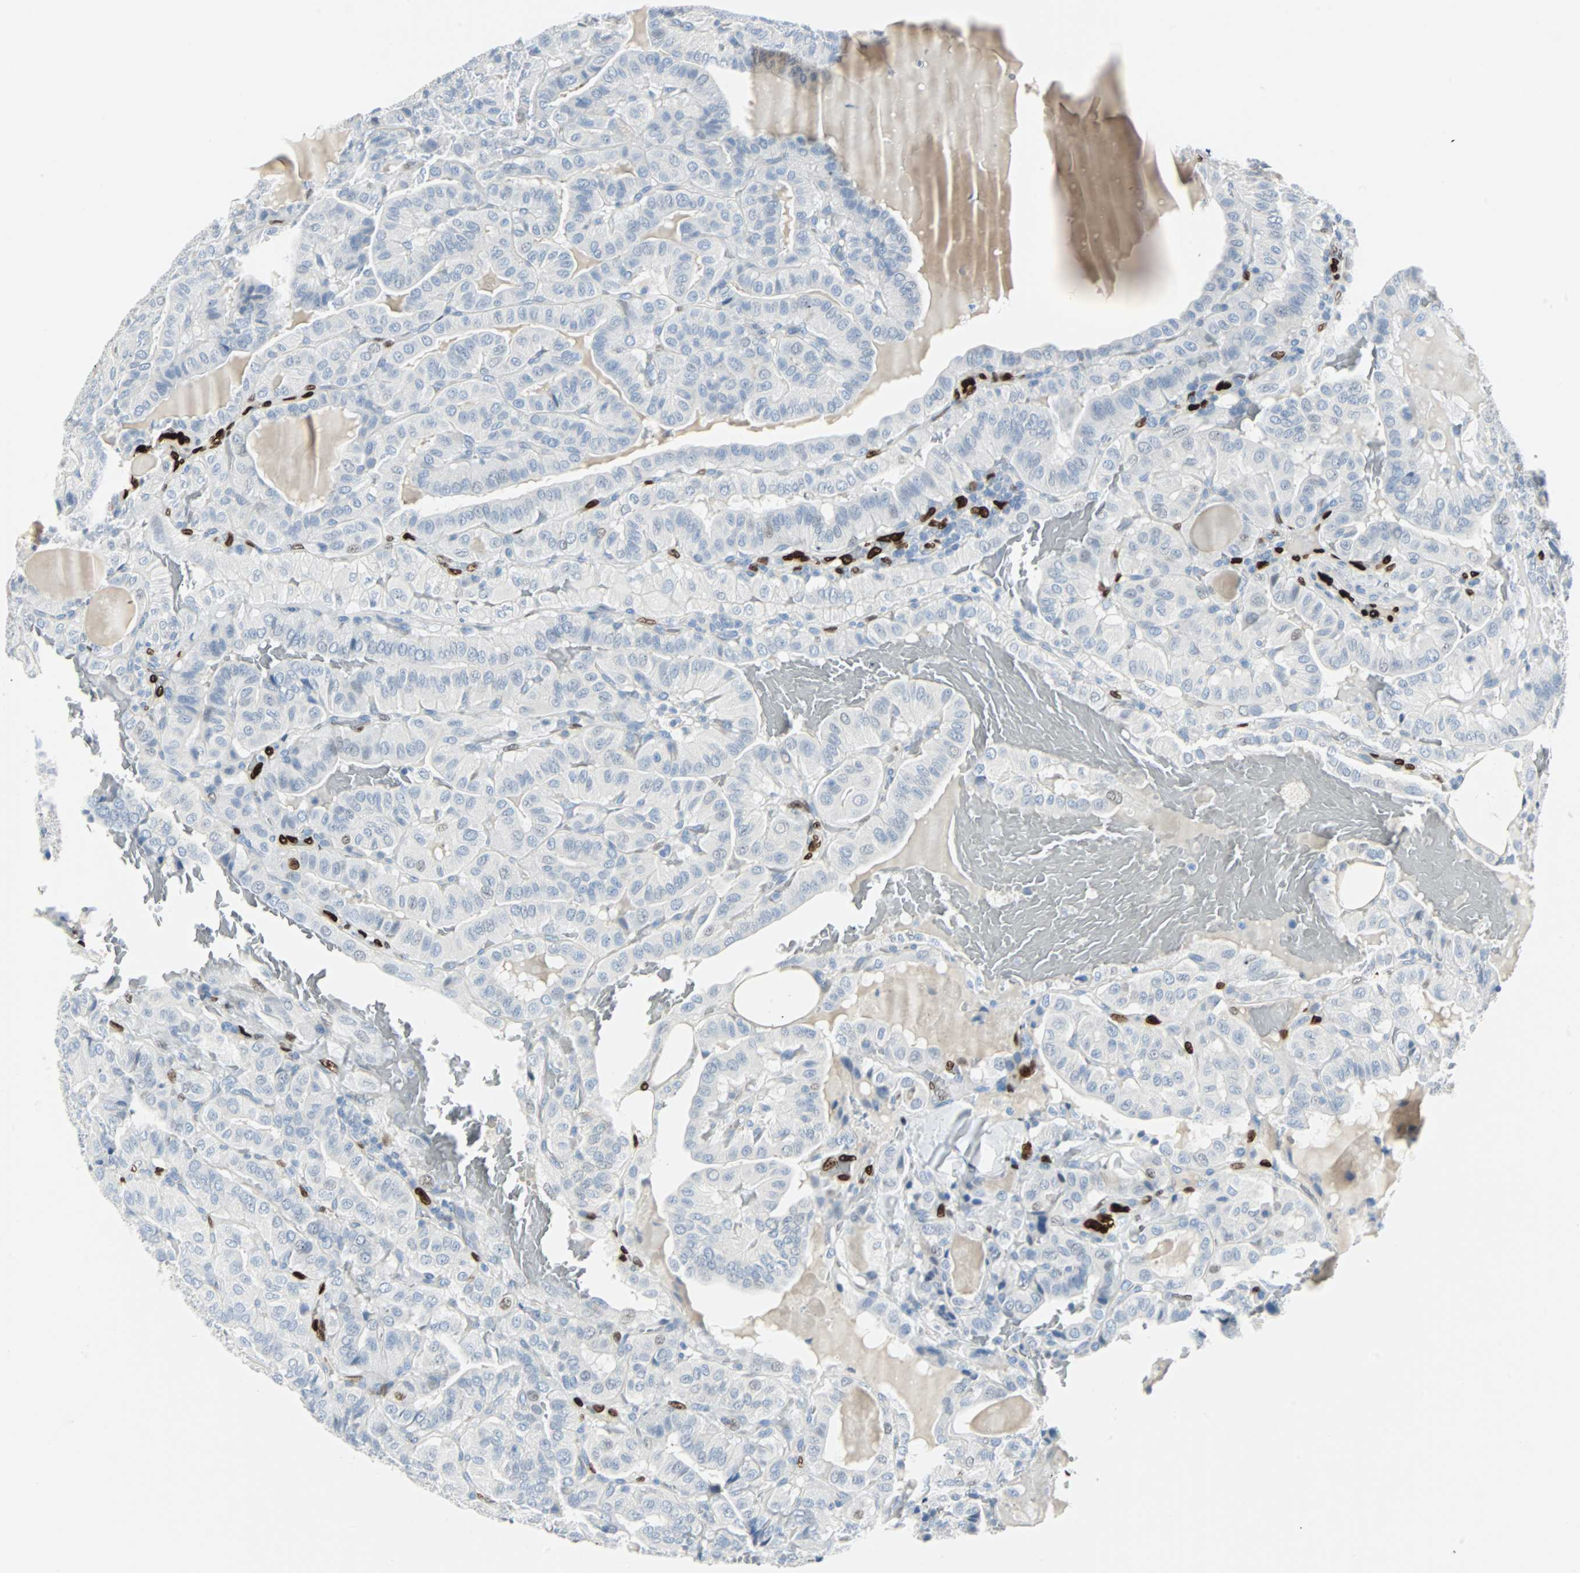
{"staining": {"intensity": "negative", "quantity": "none", "location": "none"}, "tissue": "thyroid cancer", "cell_type": "Tumor cells", "image_type": "cancer", "snomed": [{"axis": "morphology", "description": "Papillary adenocarcinoma, NOS"}, {"axis": "topography", "description": "Thyroid gland"}], "caption": "Thyroid cancer was stained to show a protein in brown. There is no significant expression in tumor cells.", "gene": "IL33", "patient": {"sex": "male", "age": 77}}